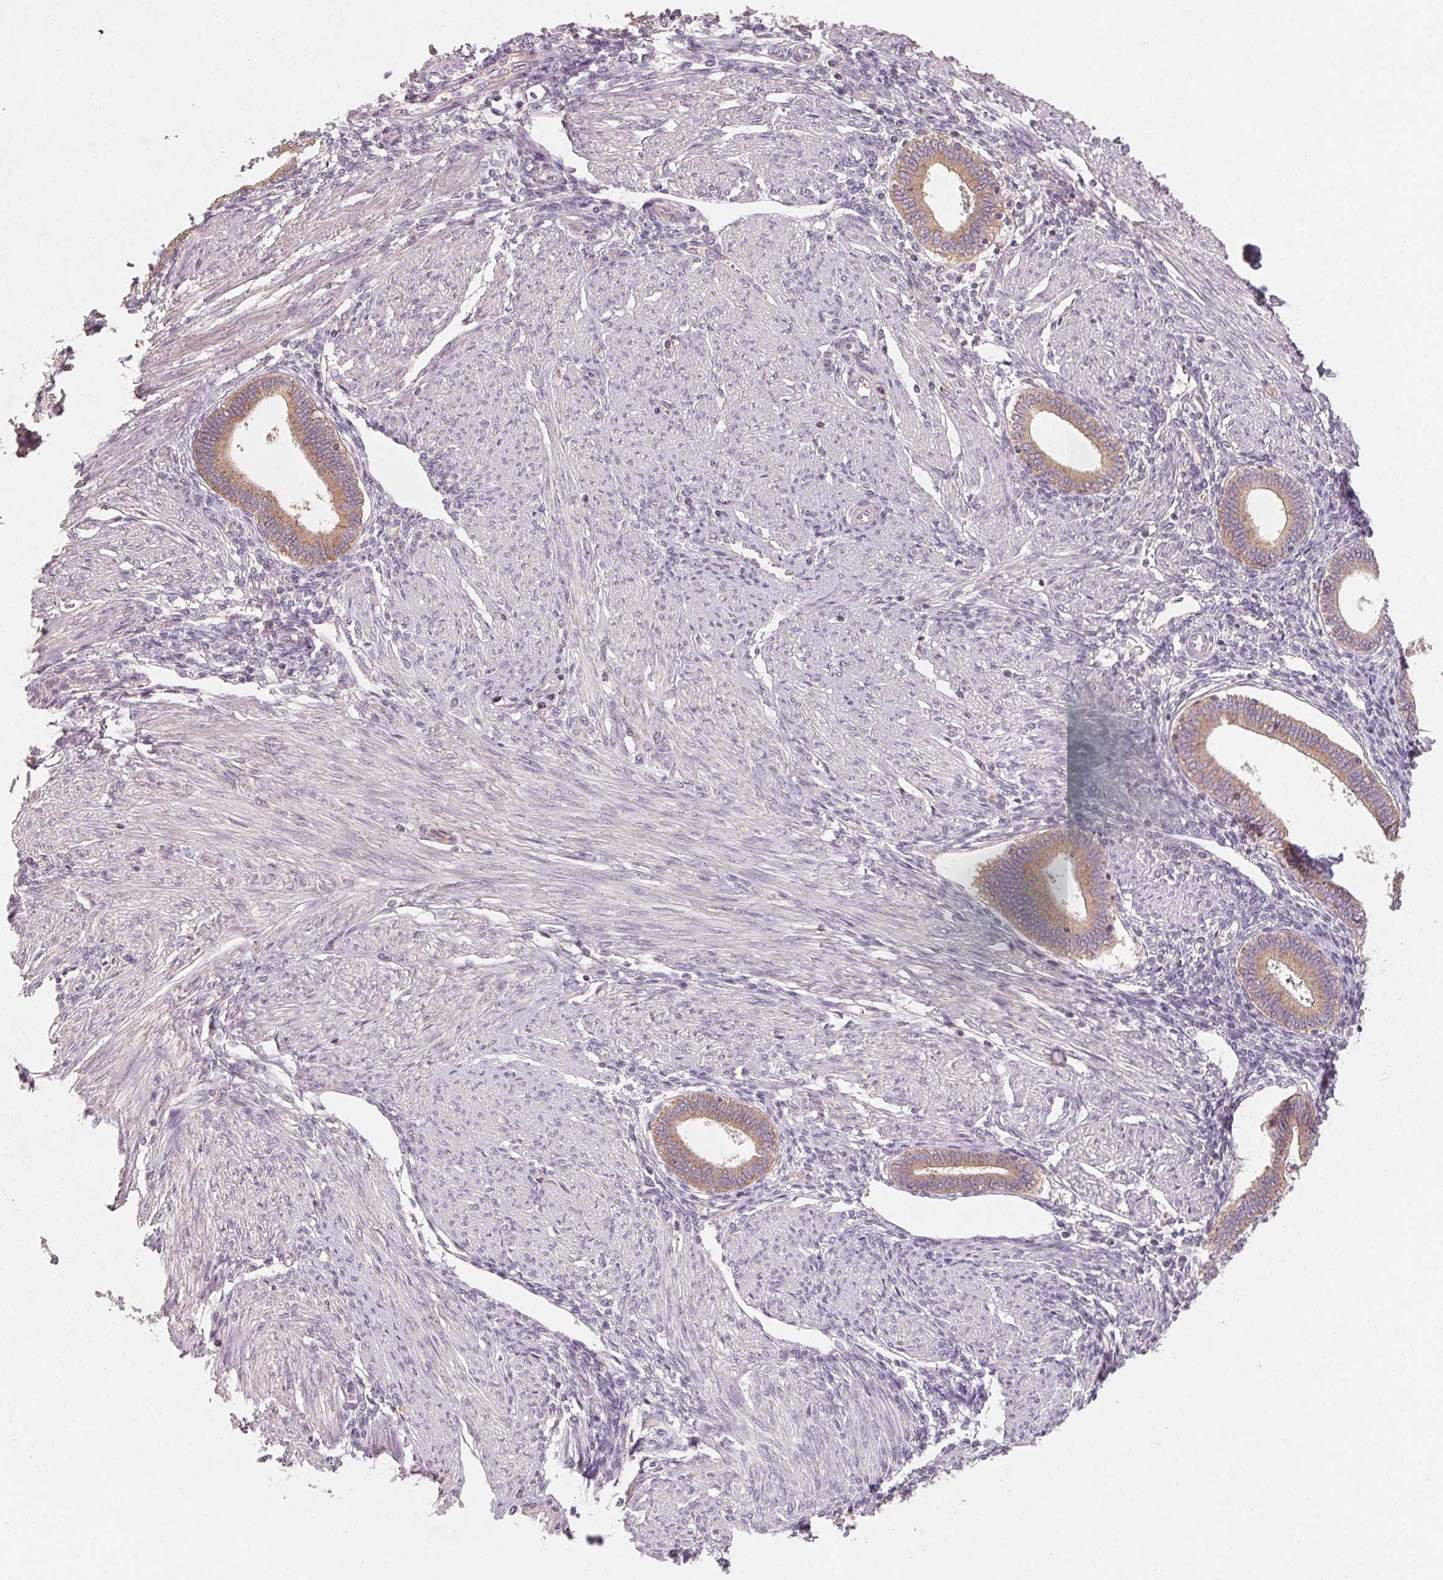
{"staining": {"intensity": "negative", "quantity": "none", "location": "none"}, "tissue": "endometrium", "cell_type": "Cells in endometrial stroma", "image_type": "normal", "snomed": [{"axis": "morphology", "description": "Normal tissue, NOS"}, {"axis": "topography", "description": "Endometrium"}], "caption": "The image demonstrates no significant positivity in cells in endometrial stroma of endometrium. (DAB immunohistochemistry, high magnification).", "gene": "AP1S1", "patient": {"sex": "female", "age": 42}}